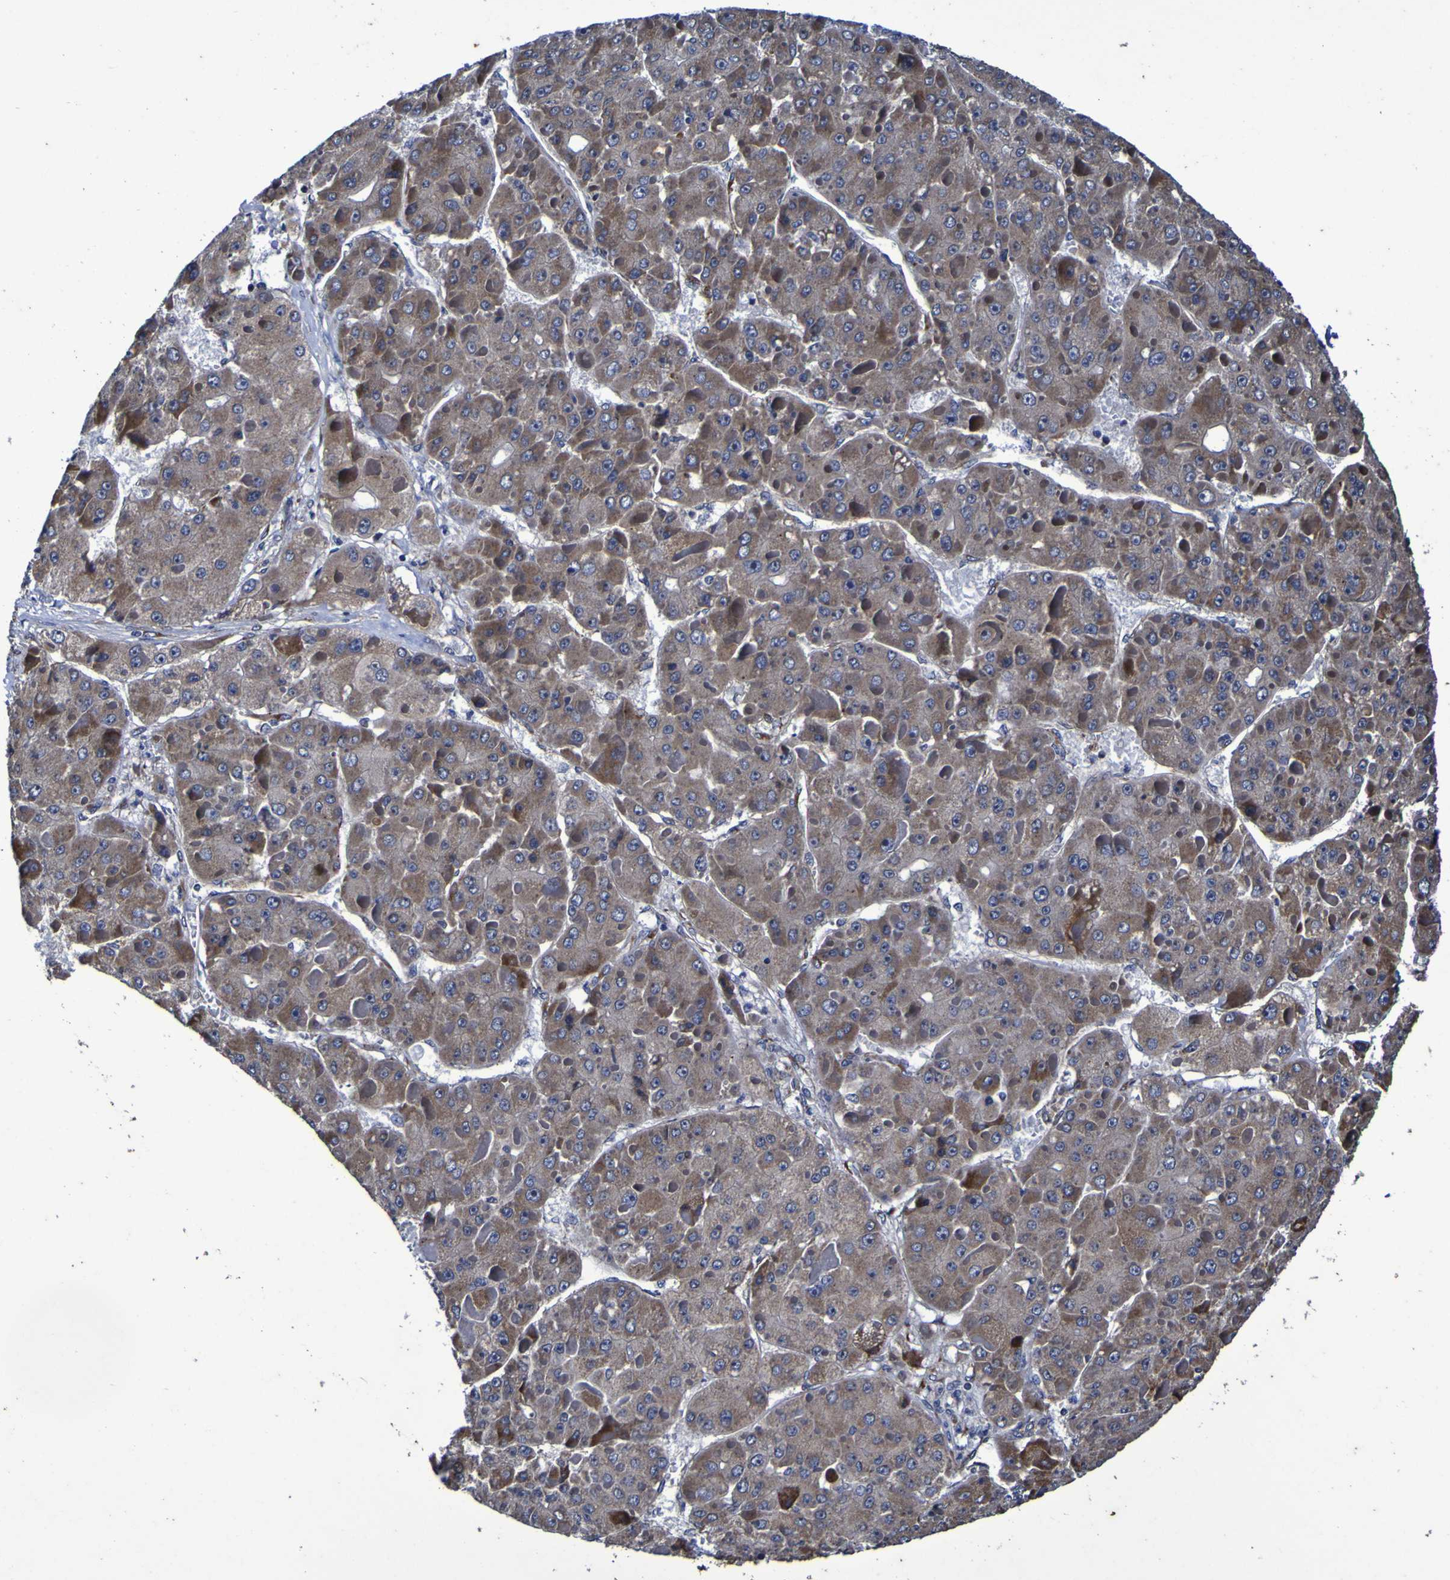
{"staining": {"intensity": "weak", "quantity": ">75%", "location": "cytoplasmic/membranous"}, "tissue": "liver cancer", "cell_type": "Tumor cells", "image_type": "cancer", "snomed": [{"axis": "morphology", "description": "Carcinoma, Hepatocellular, NOS"}, {"axis": "topography", "description": "Liver"}], "caption": "Brown immunohistochemical staining in human liver cancer shows weak cytoplasmic/membranous positivity in about >75% of tumor cells.", "gene": "P3H1", "patient": {"sex": "female", "age": 73}}